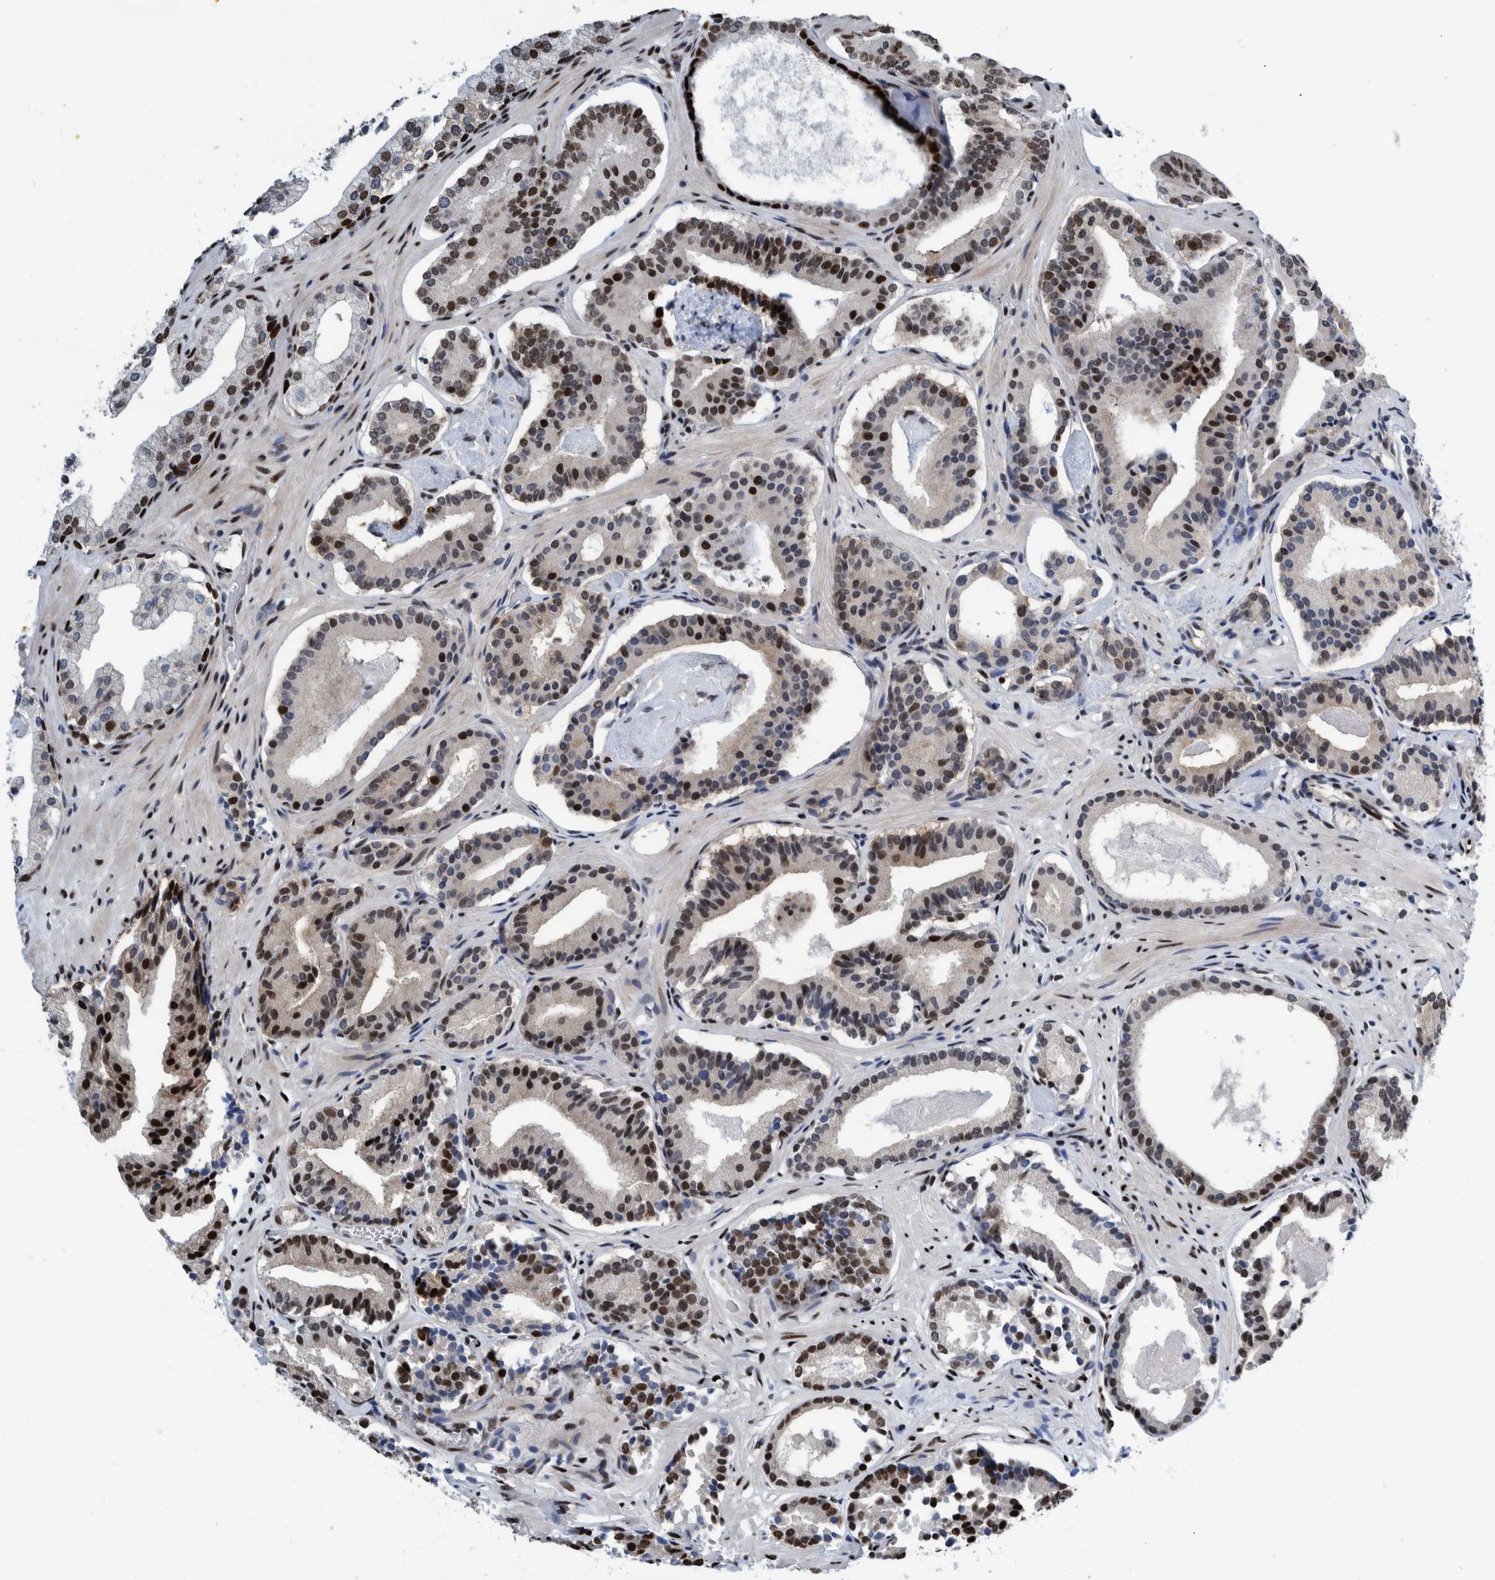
{"staining": {"intensity": "strong", "quantity": "25%-75%", "location": "nuclear"}, "tissue": "prostate cancer", "cell_type": "Tumor cells", "image_type": "cancer", "snomed": [{"axis": "morphology", "description": "Adenocarcinoma, Low grade"}, {"axis": "topography", "description": "Prostate"}], "caption": "Immunohistochemical staining of prostate cancer (adenocarcinoma (low-grade)) demonstrates high levels of strong nuclear protein staining in about 25%-75% of tumor cells. (brown staining indicates protein expression, while blue staining denotes nuclei).", "gene": "HEATR9", "patient": {"sex": "male", "age": 51}}